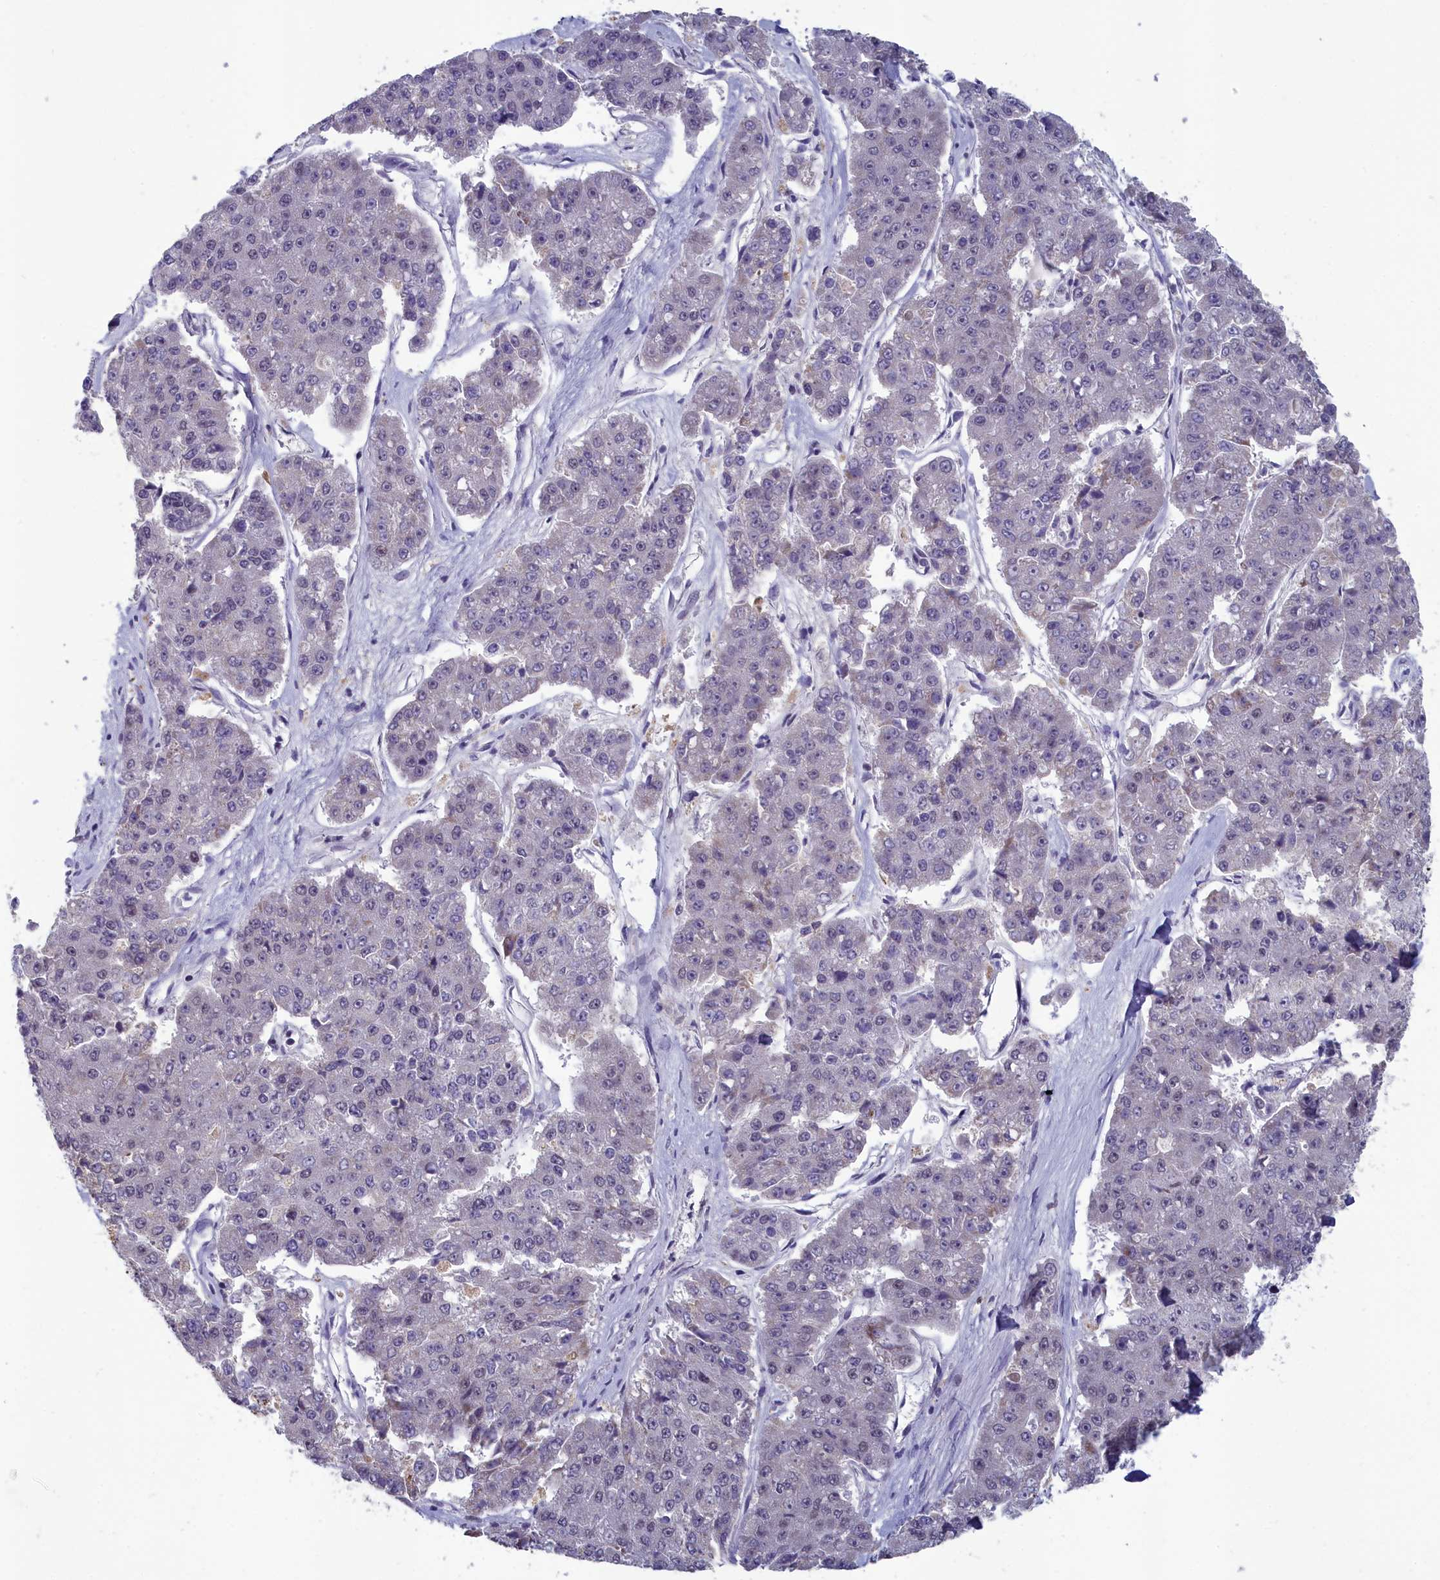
{"staining": {"intensity": "negative", "quantity": "none", "location": "none"}, "tissue": "pancreatic cancer", "cell_type": "Tumor cells", "image_type": "cancer", "snomed": [{"axis": "morphology", "description": "Adenocarcinoma, NOS"}, {"axis": "topography", "description": "Pancreas"}], "caption": "Adenocarcinoma (pancreatic) was stained to show a protein in brown. There is no significant positivity in tumor cells. Brightfield microscopy of IHC stained with DAB (3,3'-diaminobenzidine) (brown) and hematoxylin (blue), captured at high magnification.", "gene": "MT-CO3", "patient": {"sex": "male", "age": 50}}